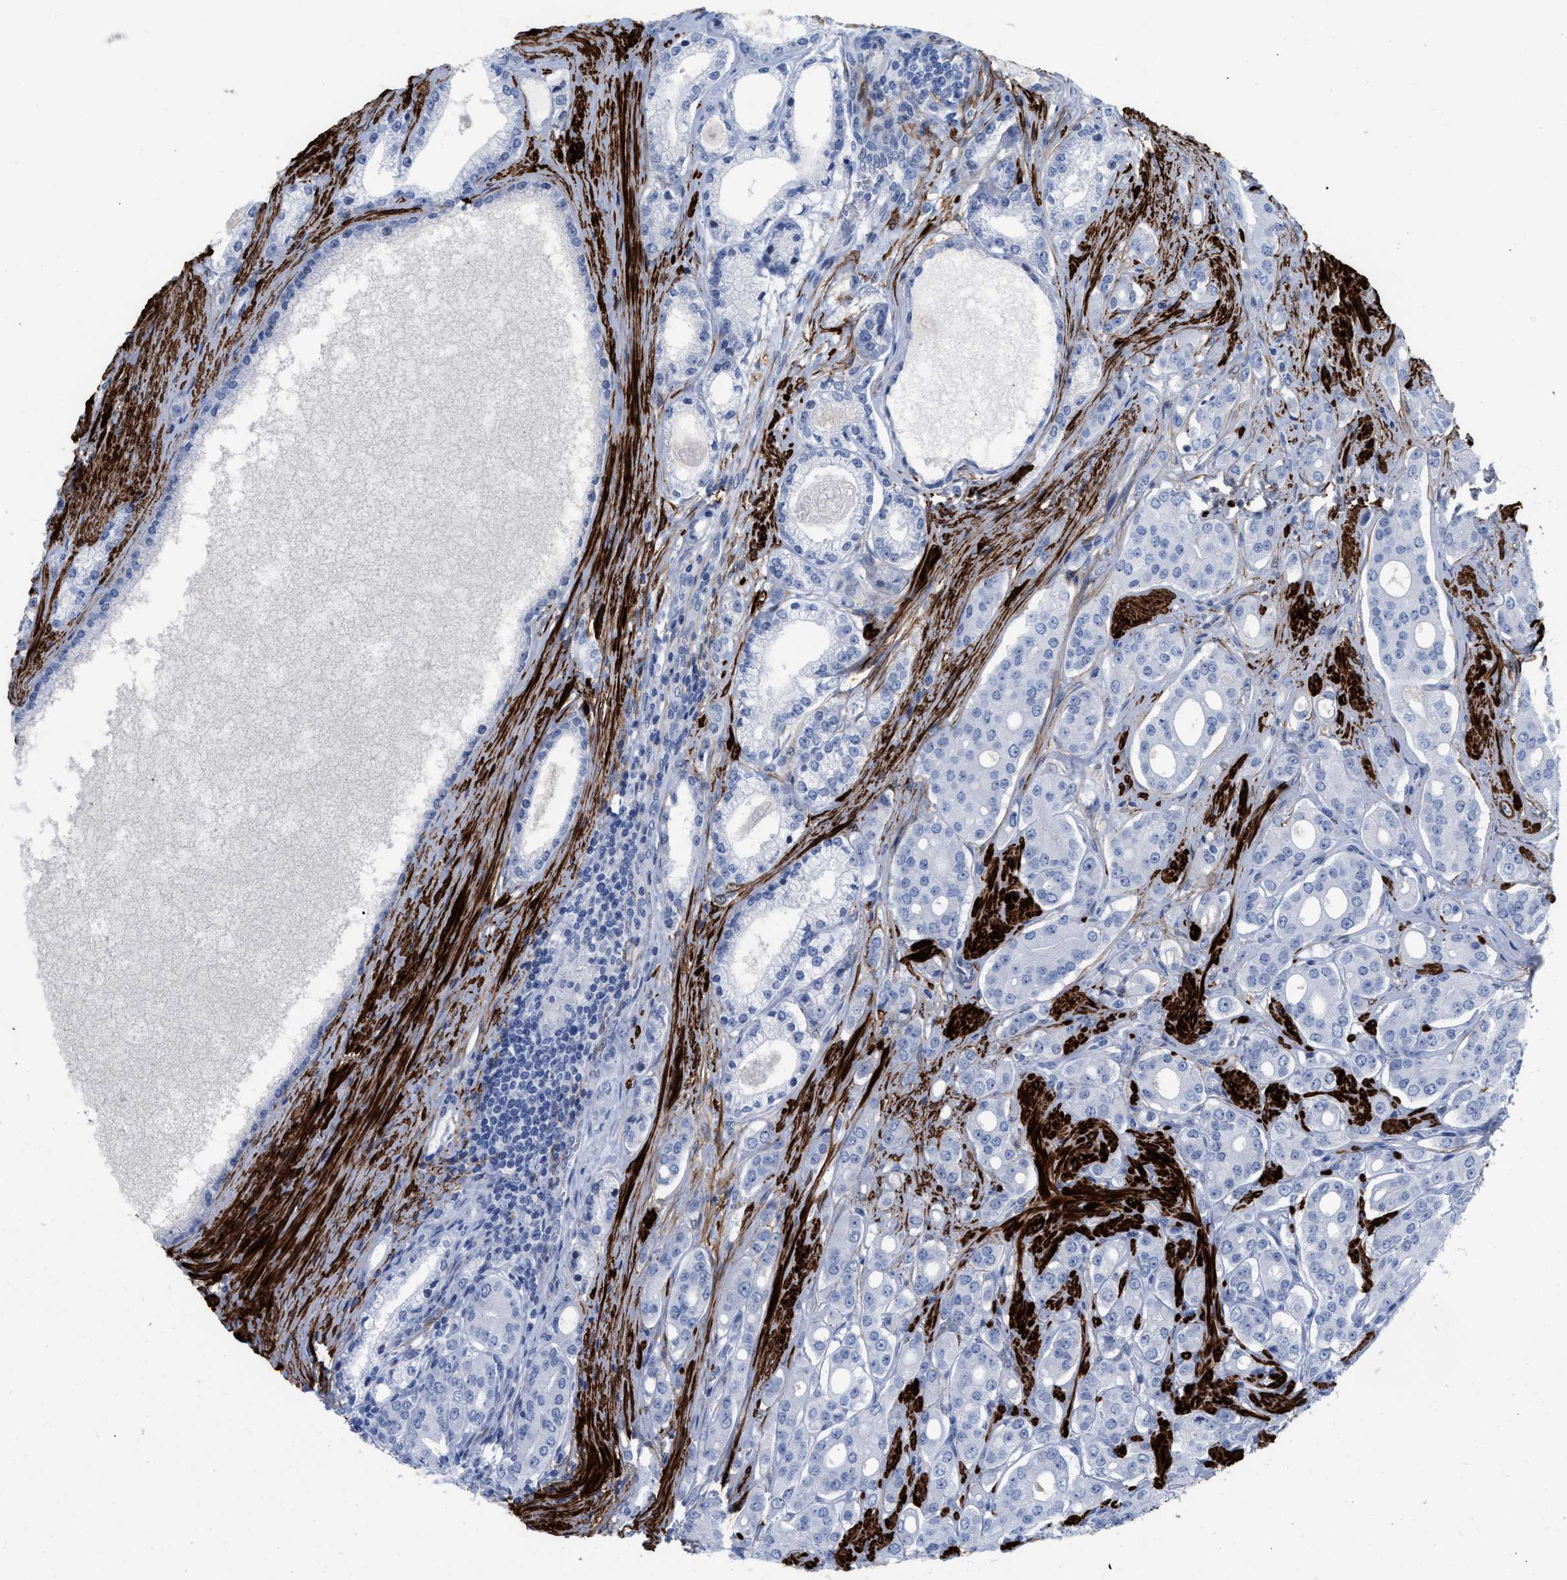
{"staining": {"intensity": "negative", "quantity": "none", "location": "none"}, "tissue": "prostate cancer", "cell_type": "Tumor cells", "image_type": "cancer", "snomed": [{"axis": "morphology", "description": "Adenocarcinoma, High grade"}, {"axis": "topography", "description": "Prostate"}], "caption": "This is an immunohistochemistry micrograph of human prostate cancer (adenocarcinoma (high-grade)). There is no positivity in tumor cells.", "gene": "TAGLN", "patient": {"sex": "male", "age": 71}}